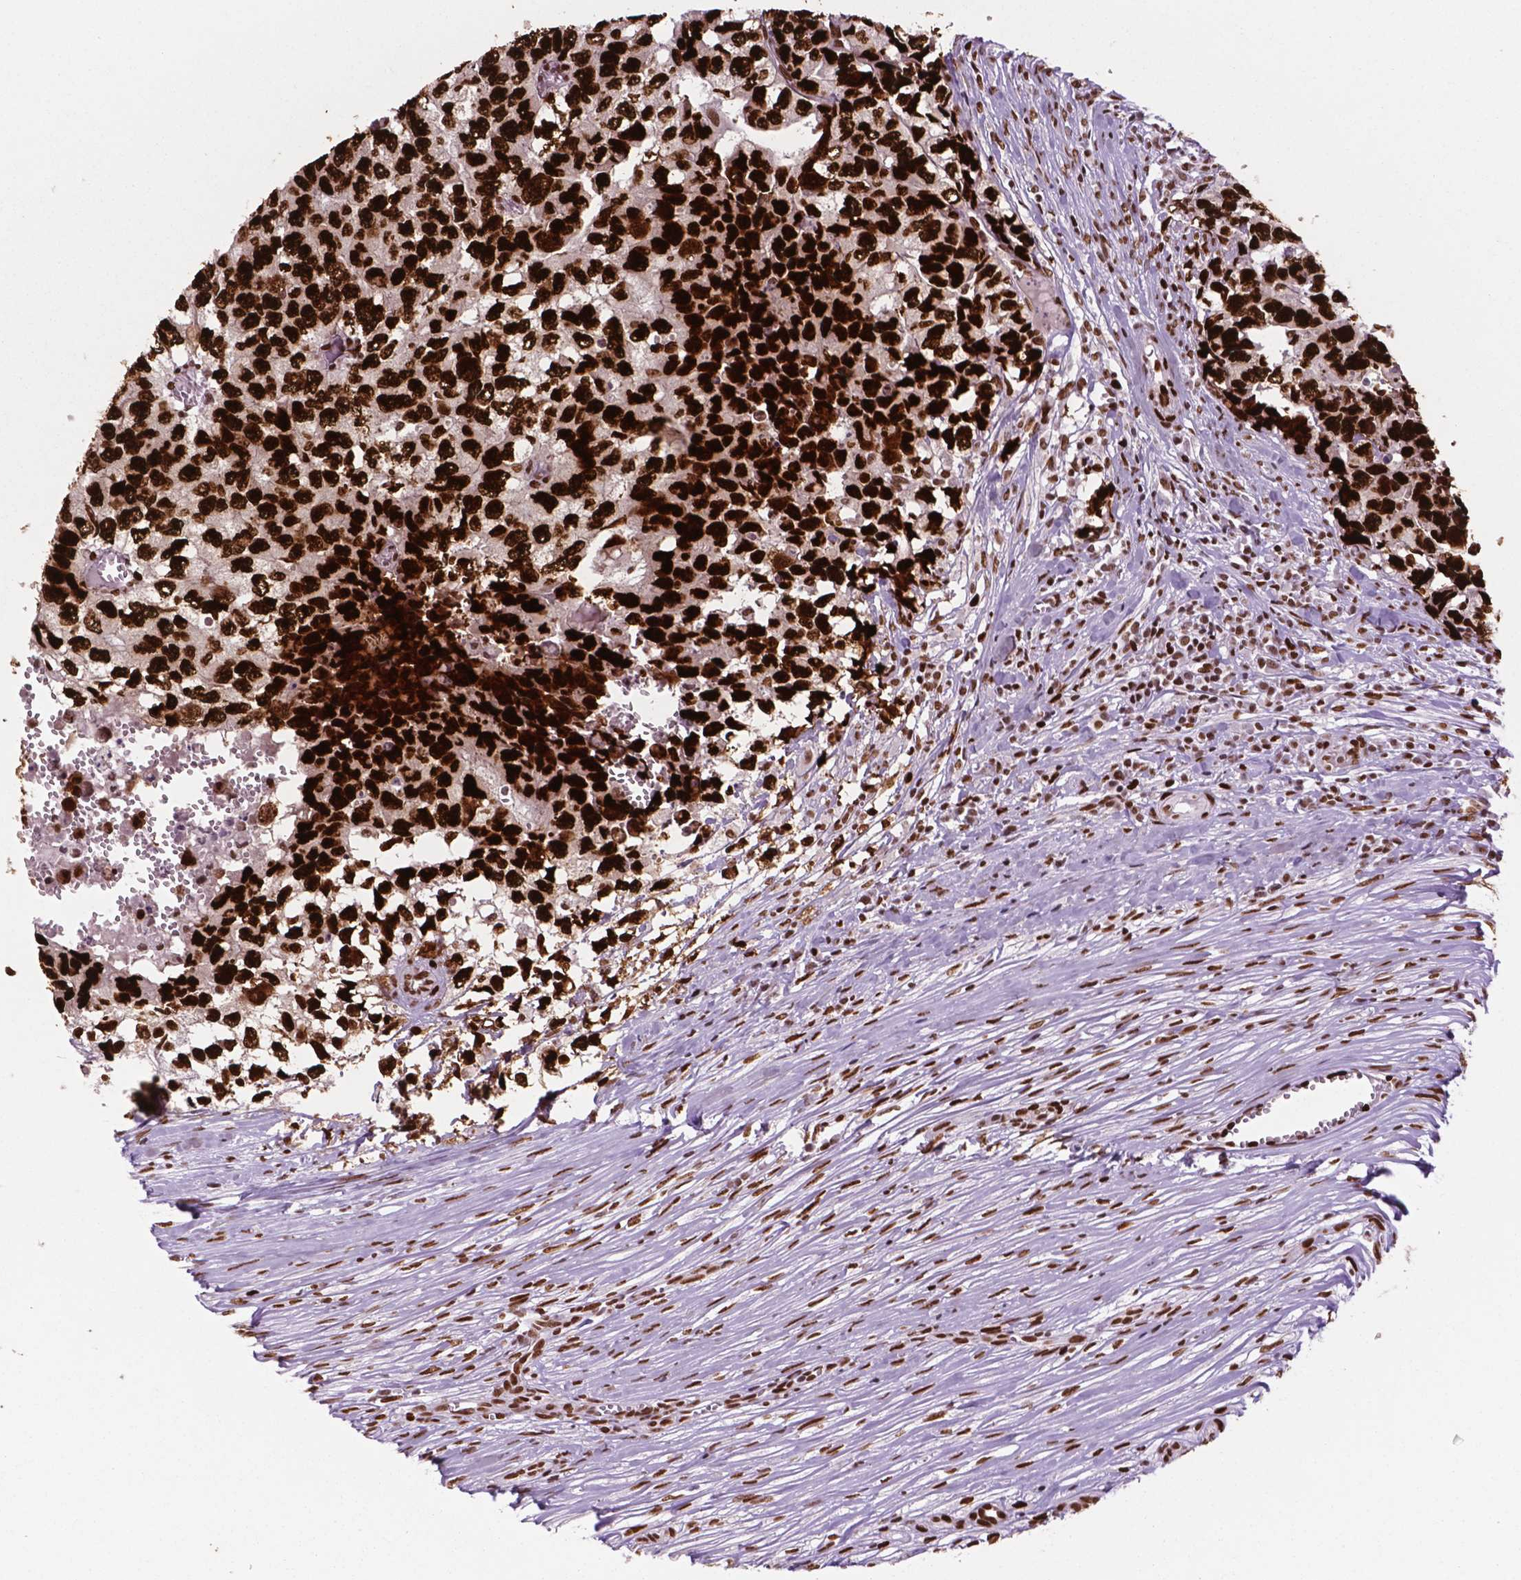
{"staining": {"intensity": "strong", "quantity": ">75%", "location": "nuclear"}, "tissue": "testis cancer", "cell_type": "Tumor cells", "image_type": "cancer", "snomed": [{"axis": "morphology", "description": "Carcinoma, Embryonal, NOS"}, {"axis": "morphology", "description": "Teratoma, malignant, NOS"}, {"axis": "topography", "description": "Testis"}], "caption": "This image reveals immunohistochemistry staining of human testis teratoma (malignant), with high strong nuclear expression in approximately >75% of tumor cells.", "gene": "MSH6", "patient": {"sex": "male", "age": 24}}